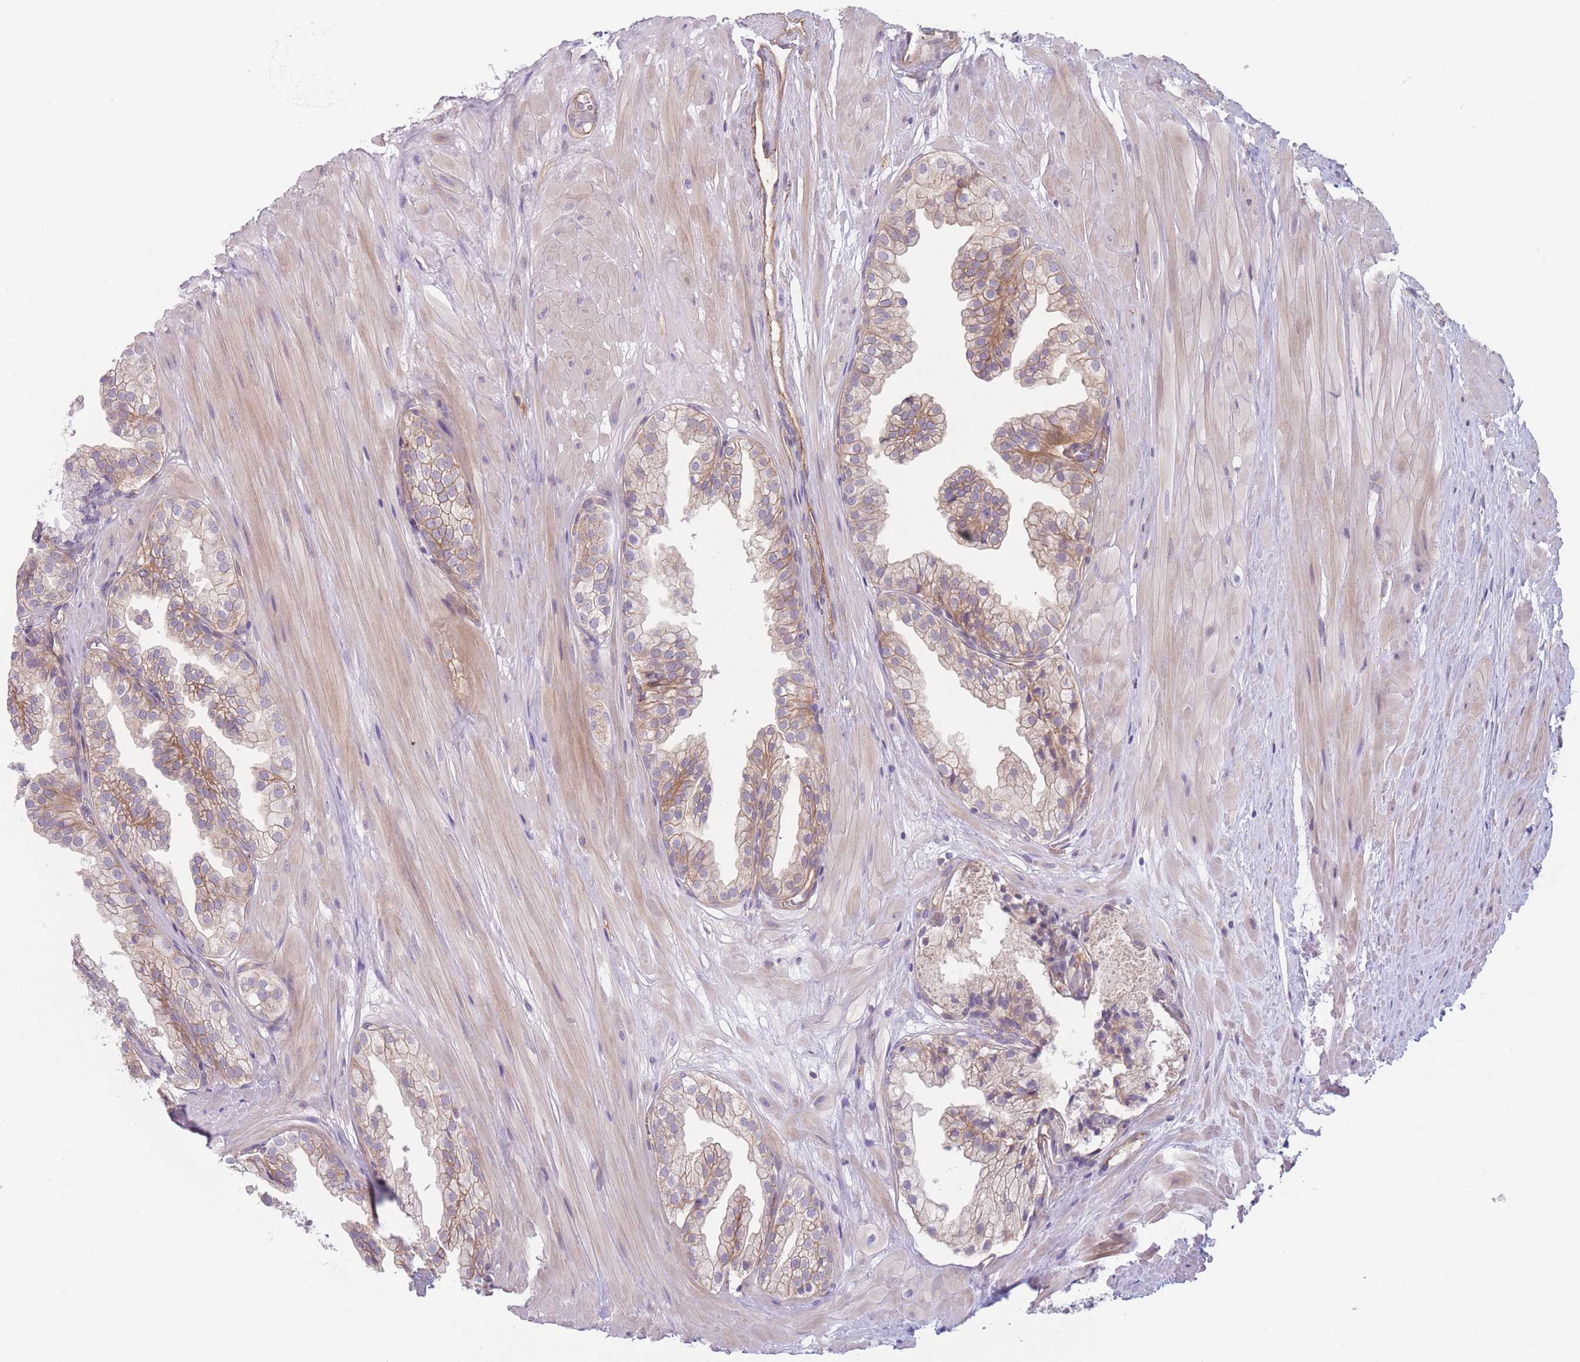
{"staining": {"intensity": "moderate", "quantity": ">75%", "location": "cytoplasmic/membranous"}, "tissue": "prostate", "cell_type": "Glandular cells", "image_type": "normal", "snomed": [{"axis": "morphology", "description": "Normal tissue, NOS"}, {"axis": "topography", "description": "Prostate"}, {"axis": "topography", "description": "Peripheral nerve tissue"}], "caption": "IHC histopathology image of unremarkable prostate: prostate stained using IHC shows medium levels of moderate protein expression localized specifically in the cytoplasmic/membranous of glandular cells, appearing as a cytoplasmic/membranous brown color.", "gene": "WDR93", "patient": {"sex": "male", "age": 55}}